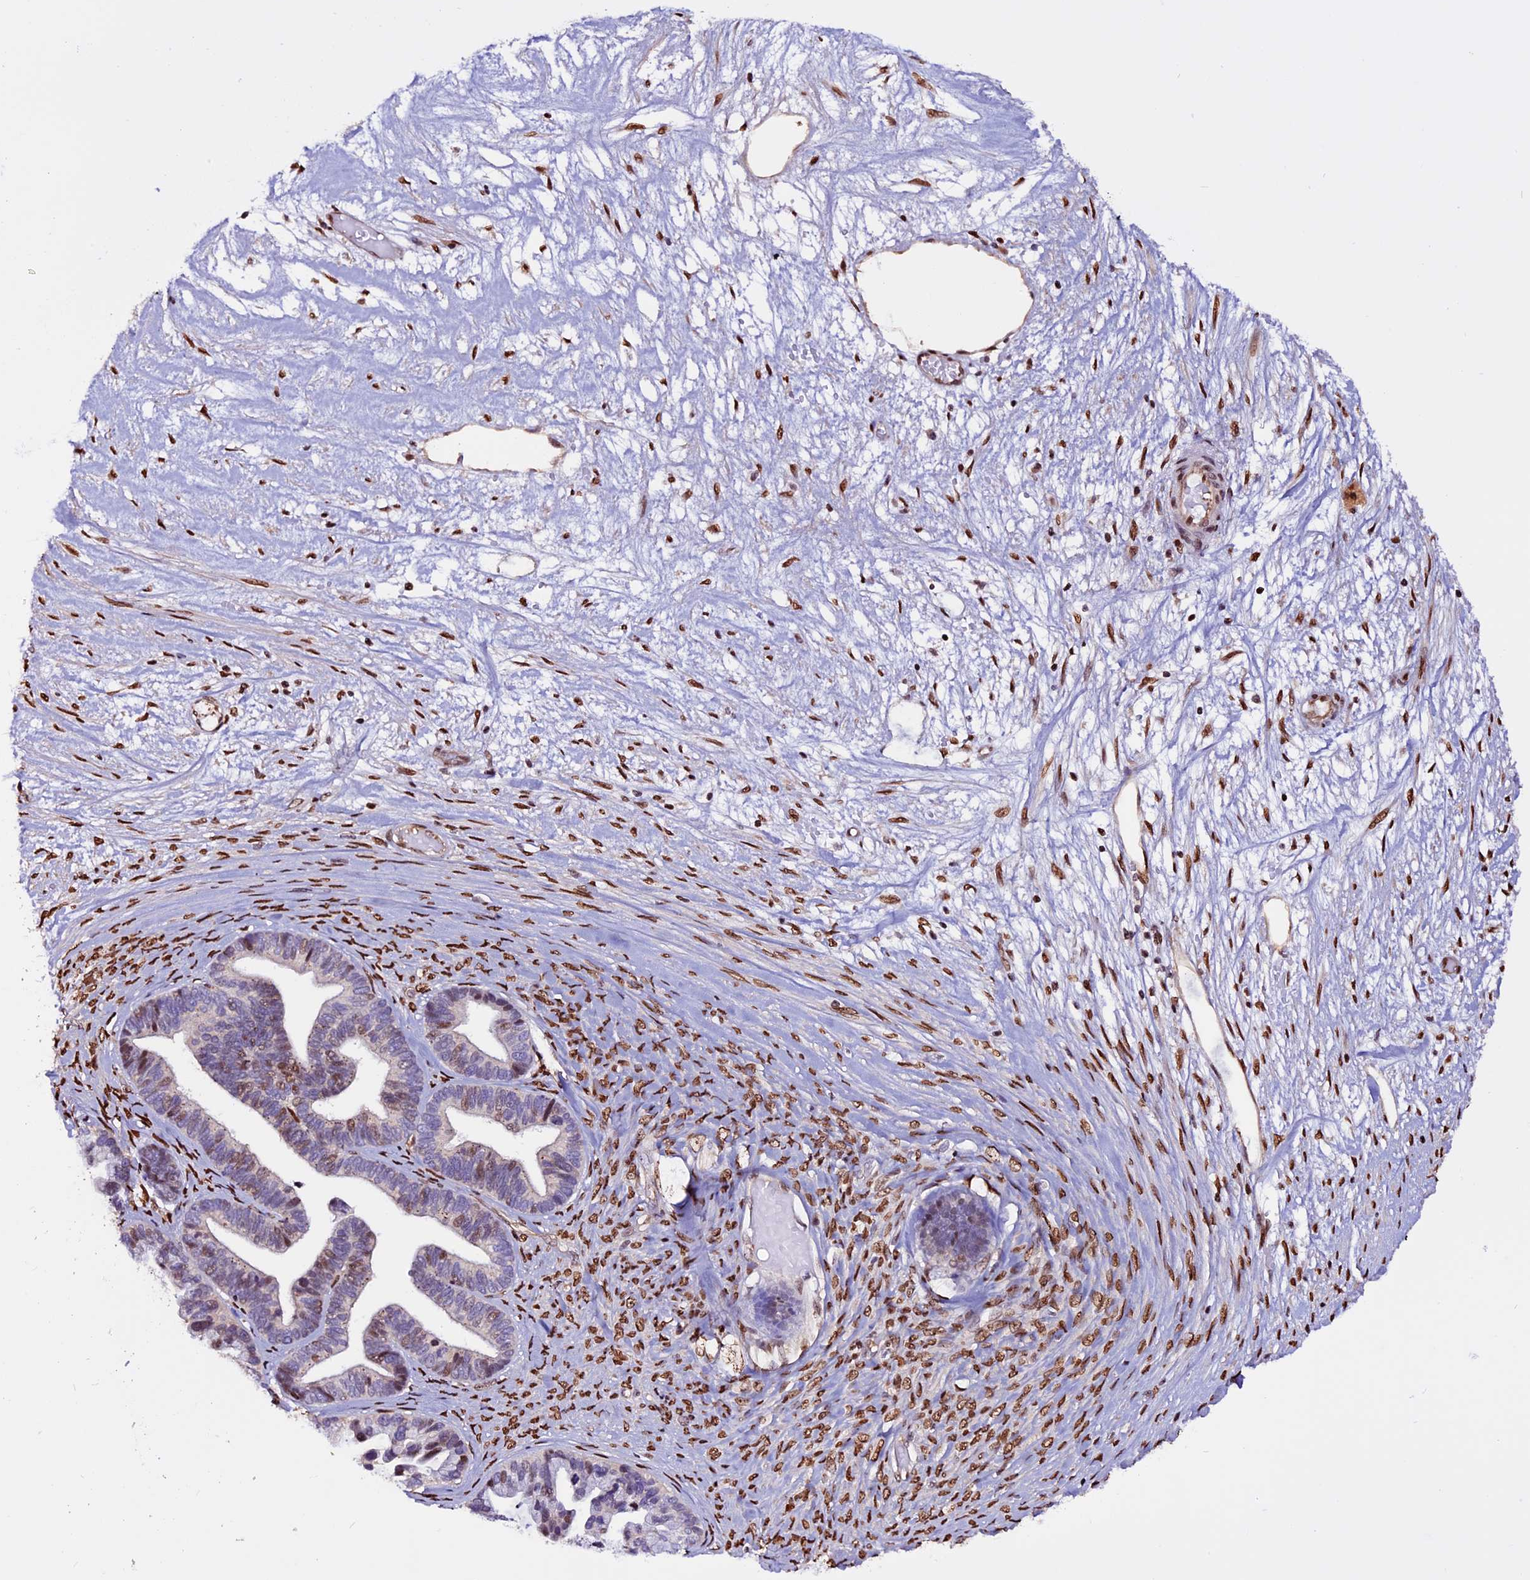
{"staining": {"intensity": "moderate", "quantity": "25%-75%", "location": "nuclear"}, "tissue": "ovarian cancer", "cell_type": "Tumor cells", "image_type": "cancer", "snomed": [{"axis": "morphology", "description": "Cystadenocarcinoma, serous, NOS"}, {"axis": "topography", "description": "Ovary"}], "caption": "Brown immunohistochemical staining in ovarian cancer shows moderate nuclear staining in approximately 25%-75% of tumor cells.", "gene": "RINL", "patient": {"sex": "female", "age": 56}}